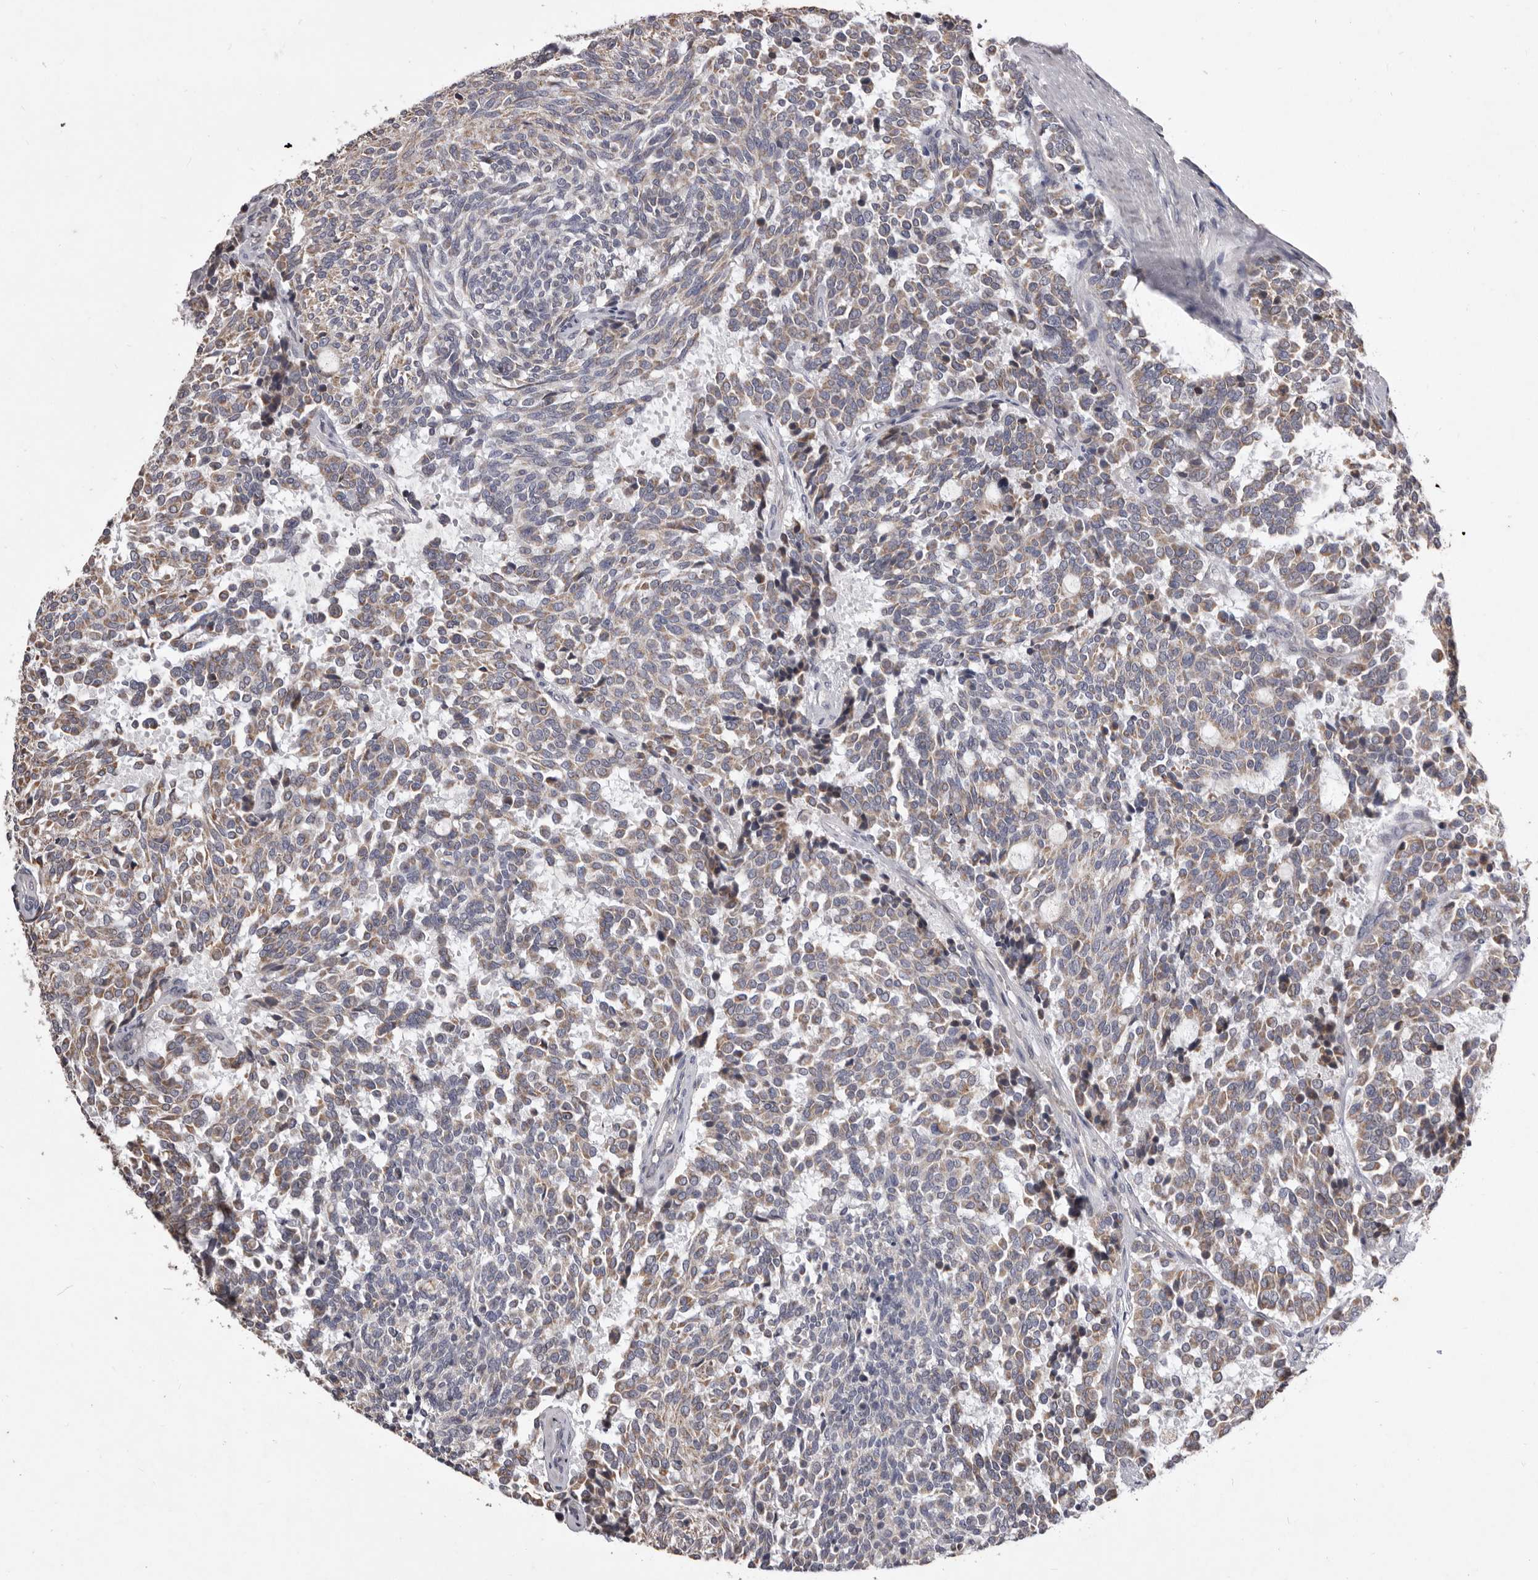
{"staining": {"intensity": "weak", "quantity": "25%-75%", "location": "cytoplasmic/membranous"}, "tissue": "carcinoid", "cell_type": "Tumor cells", "image_type": "cancer", "snomed": [{"axis": "morphology", "description": "Carcinoid, malignant, NOS"}, {"axis": "topography", "description": "Pancreas"}], "caption": "Protein analysis of carcinoid tissue demonstrates weak cytoplasmic/membranous expression in approximately 25%-75% of tumor cells.", "gene": "CXCL14", "patient": {"sex": "female", "age": 54}}